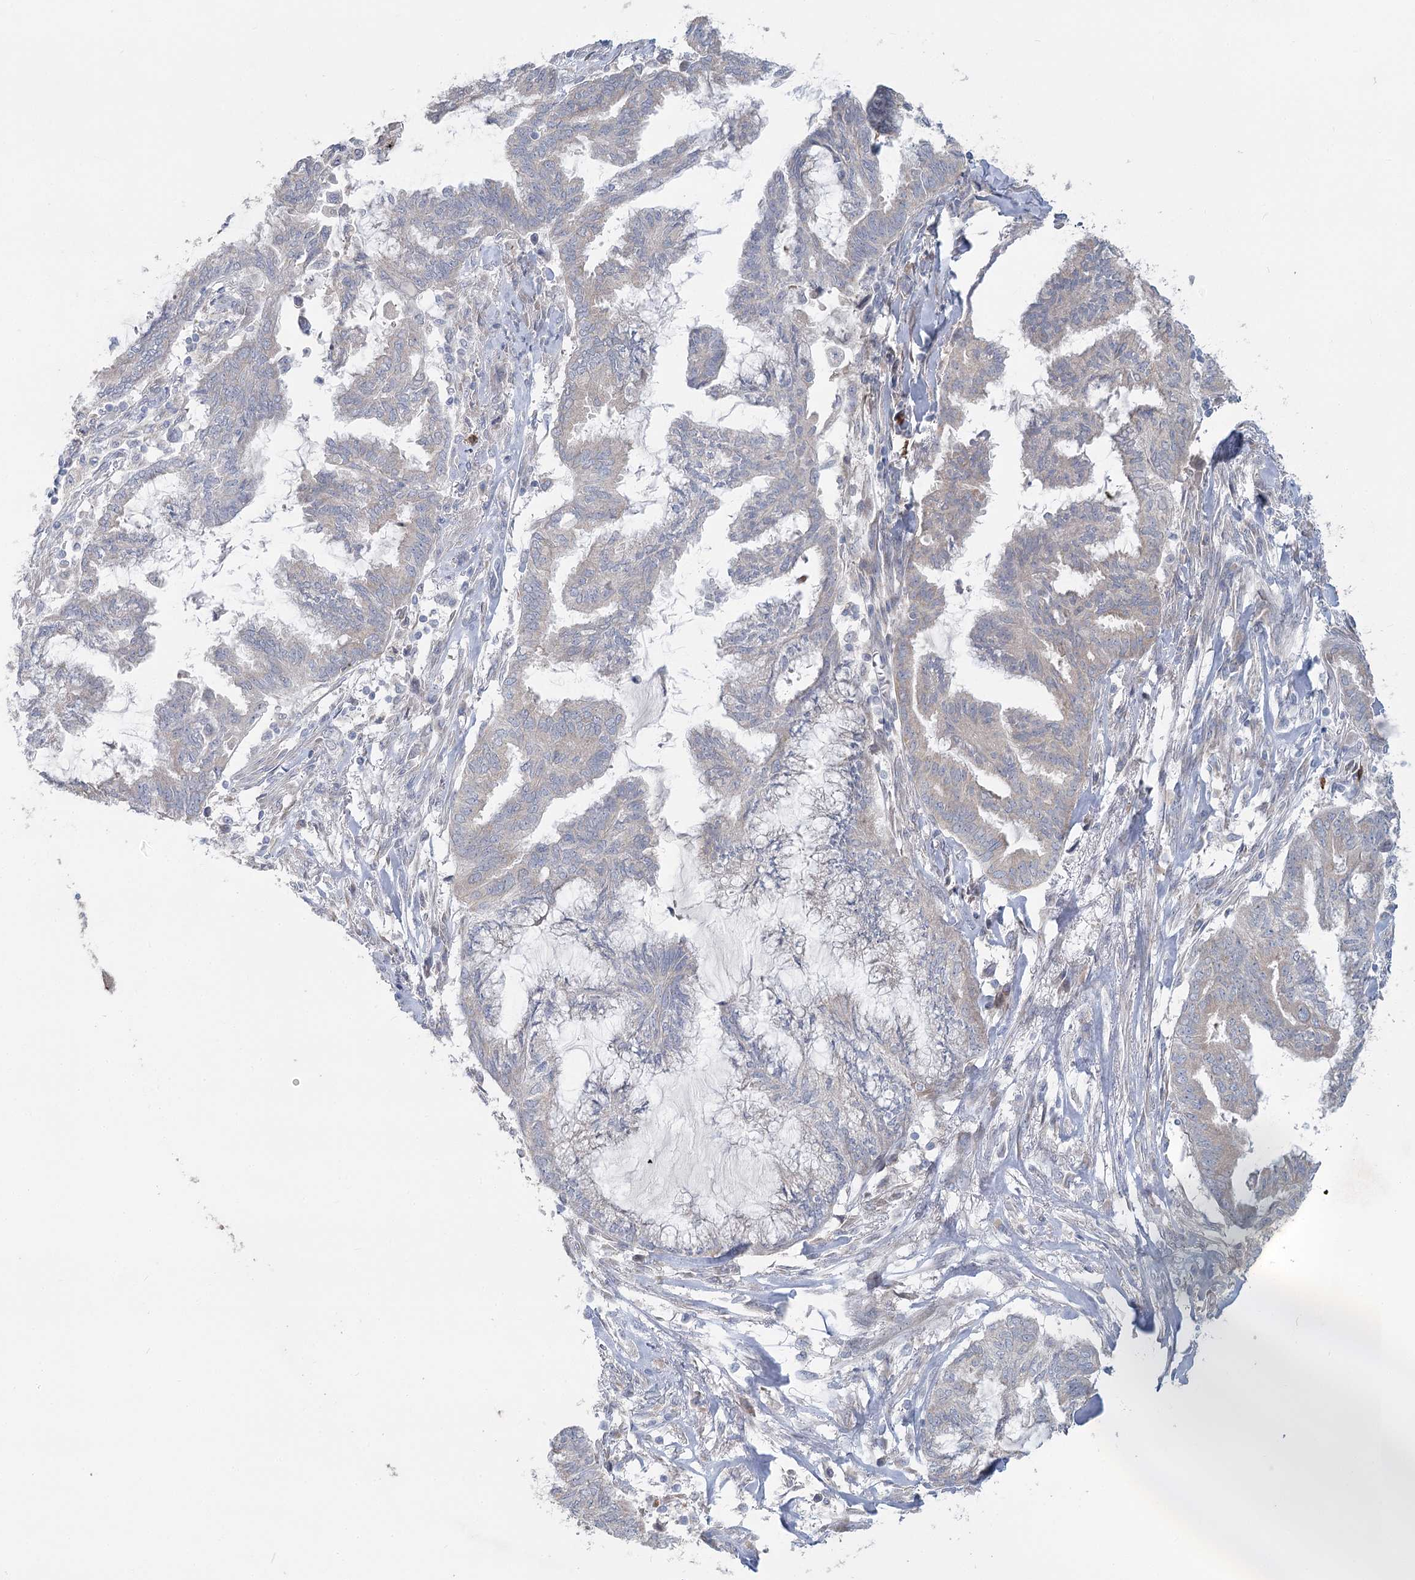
{"staining": {"intensity": "negative", "quantity": "none", "location": "none"}, "tissue": "endometrial cancer", "cell_type": "Tumor cells", "image_type": "cancer", "snomed": [{"axis": "morphology", "description": "Adenocarcinoma, NOS"}, {"axis": "topography", "description": "Endometrium"}], "caption": "Tumor cells are negative for brown protein staining in endometrial cancer.", "gene": "PLA2G12A", "patient": {"sex": "female", "age": 86}}